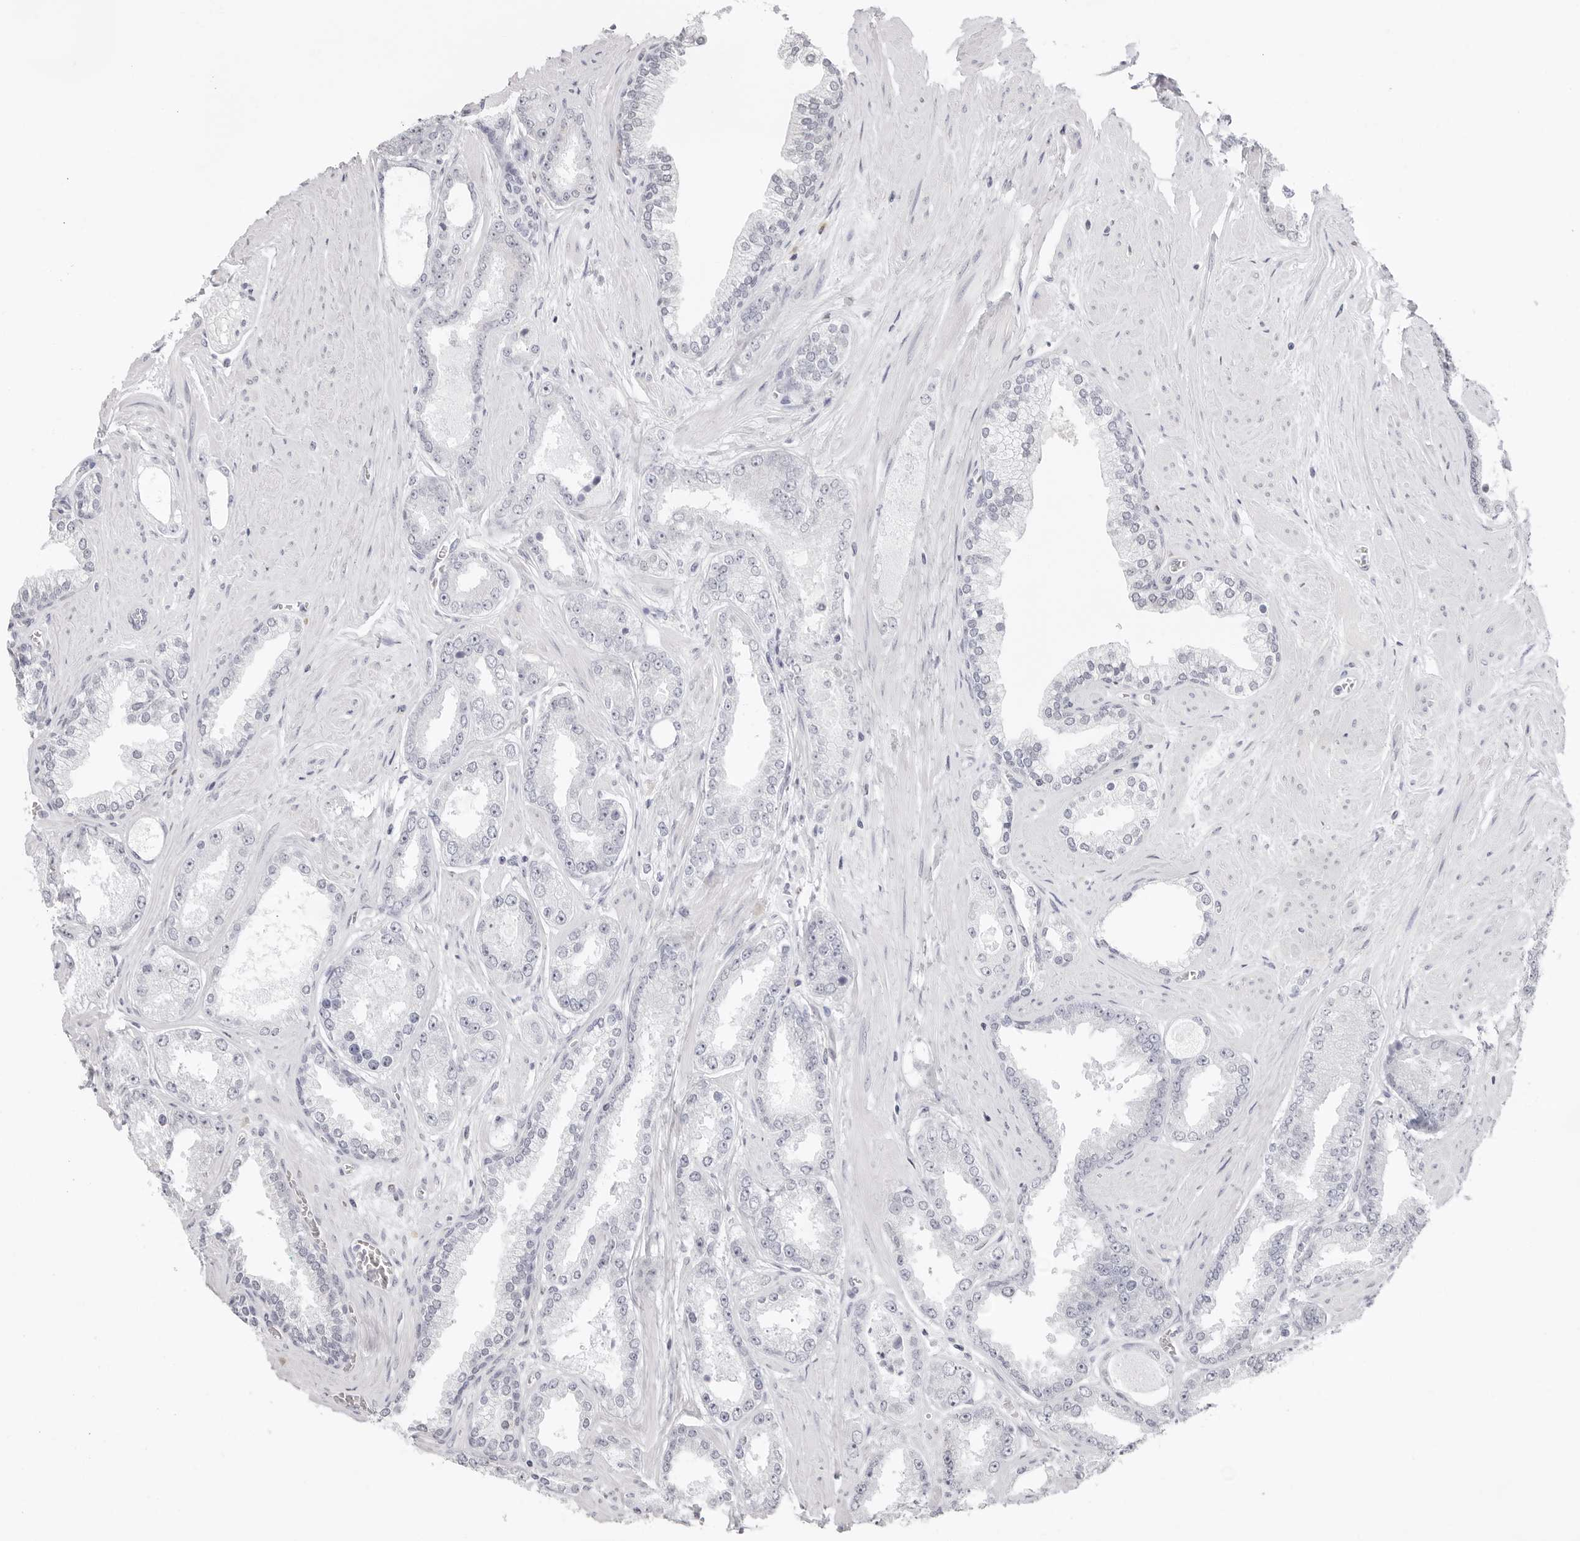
{"staining": {"intensity": "negative", "quantity": "none", "location": "none"}, "tissue": "prostate cancer", "cell_type": "Tumor cells", "image_type": "cancer", "snomed": [{"axis": "morphology", "description": "Adenocarcinoma, Low grade"}, {"axis": "topography", "description": "Prostate"}], "caption": "The histopathology image displays no significant positivity in tumor cells of prostate adenocarcinoma (low-grade).", "gene": "FDPS", "patient": {"sex": "male", "age": 62}}